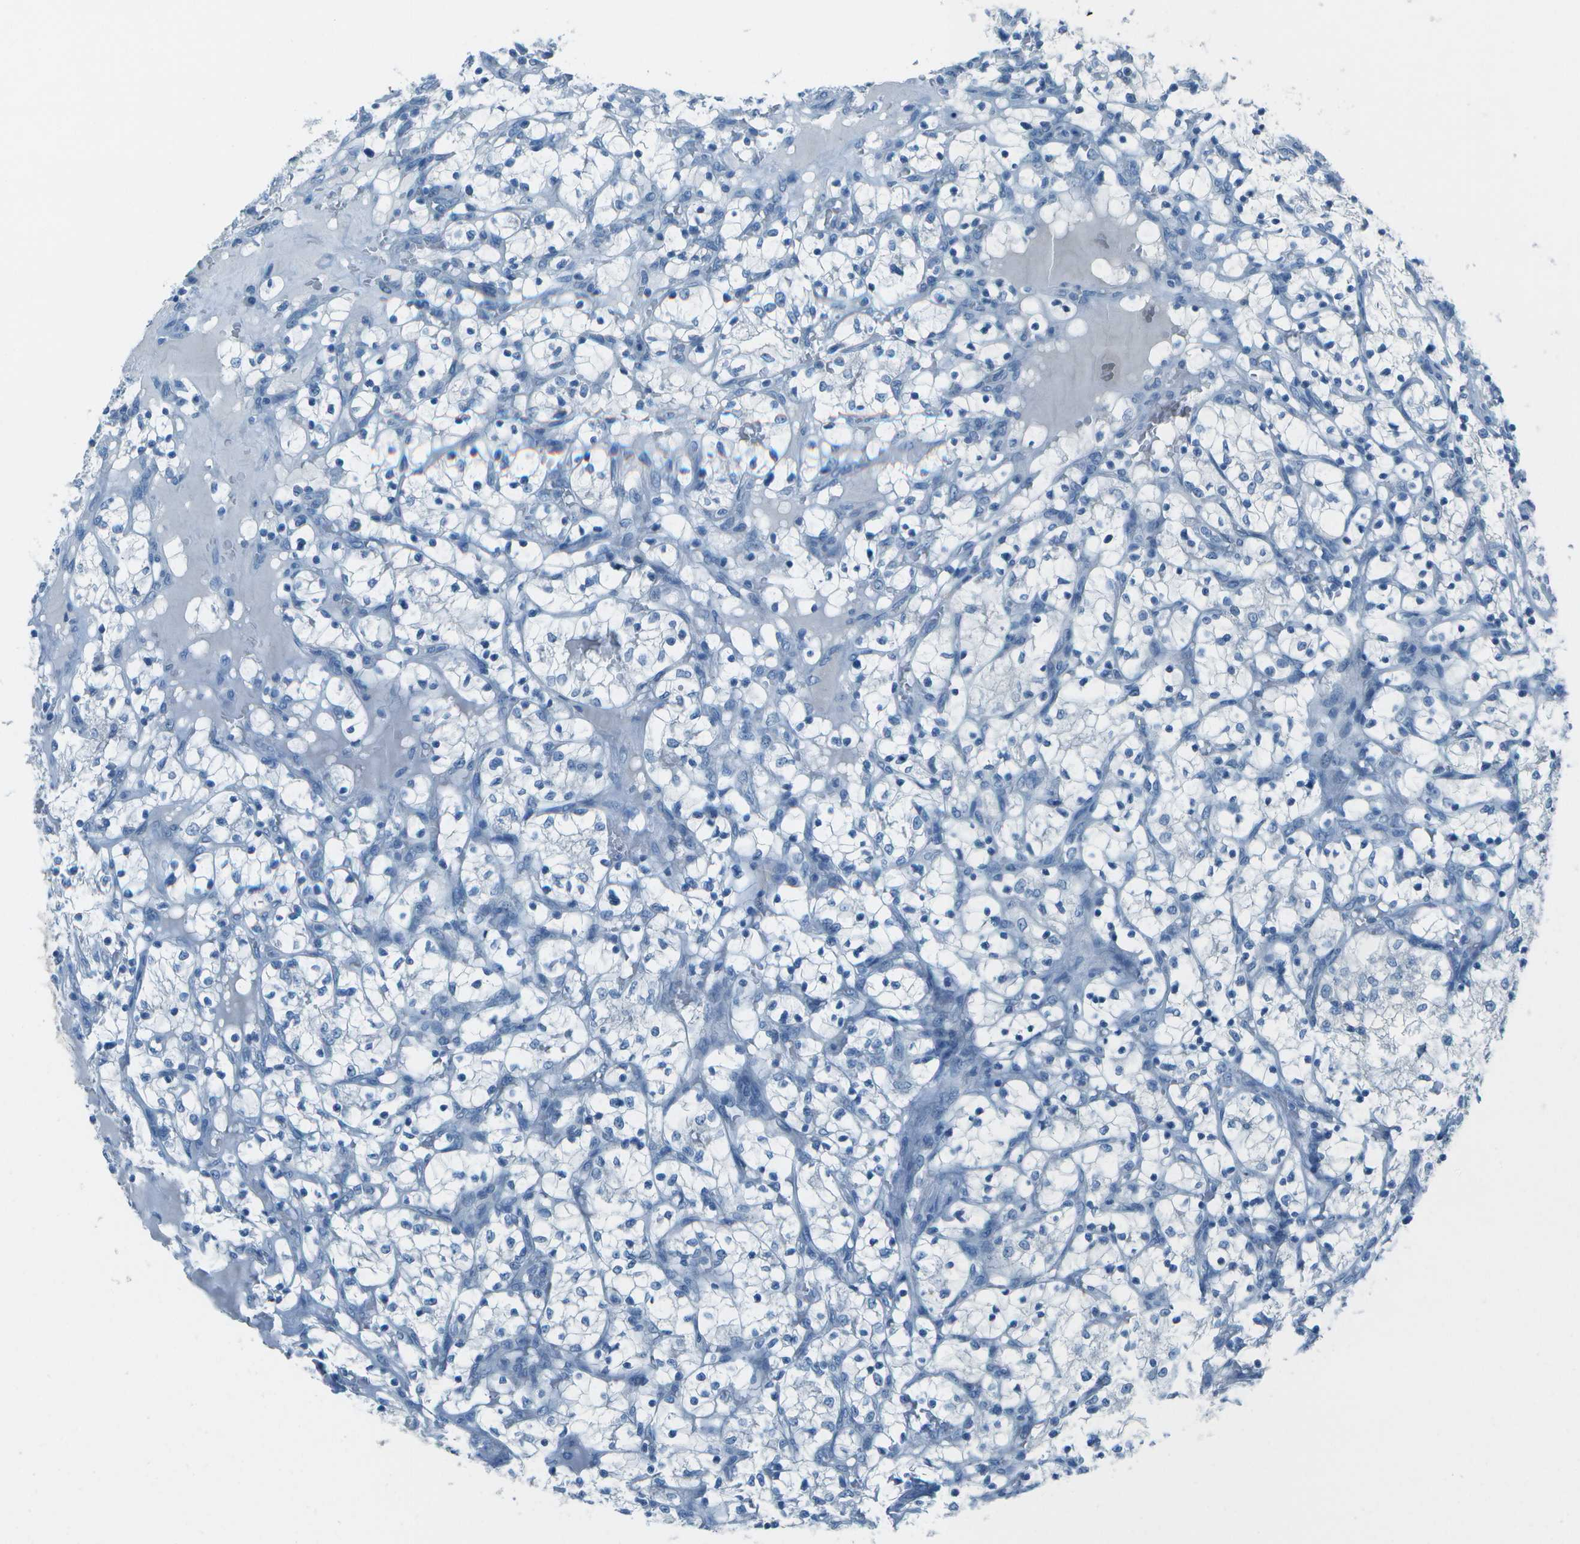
{"staining": {"intensity": "negative", "quantity": "none", "location": "none"}, "tissue": "renal cancer", "cell_type": "Tumor cells", "image_type": "cancer", "snomed": [{"axis": "morphology", "description": "Adenocarcinoma, NOS"}, {"axis": "topography", "description": "Kidney"}], "caption": "Renal cancer (adenocarcinoma) was stained to show a protein in brown. There is no significant staining in tumor cells.", "gene": "FGF1", "patient": {"sex": "female", "age": 69}}